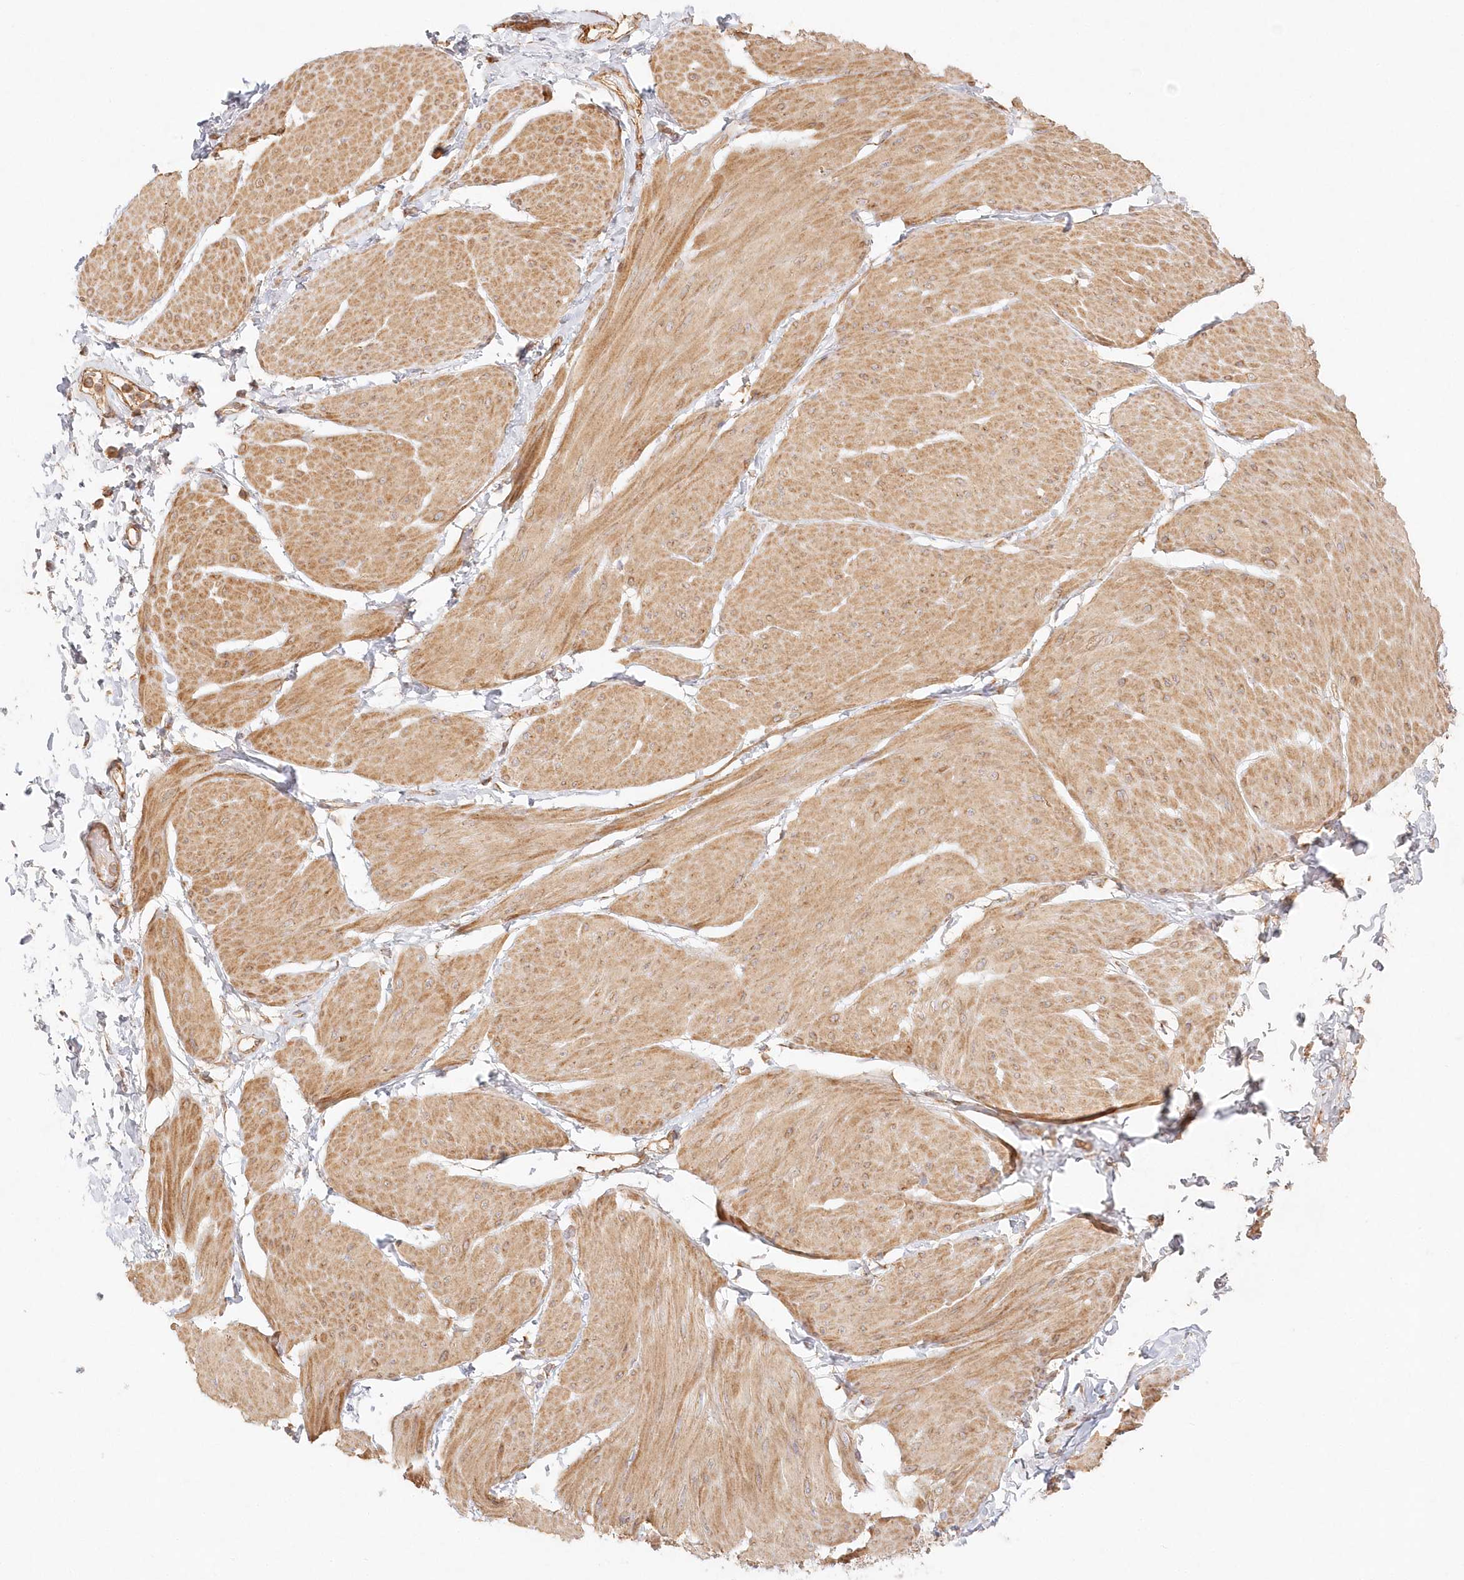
{"staining": {"intensity": "moderate", "quantity": ">75%", "location": "cytoplasmic/membranous"}, "tissue": "smooth muscle", "cell_type": "Smooth muscle cells", "image_type": "normal", "snomed": [{"axis": "morphology", "description": "Urothelial carcinoma, High grade"}, {"axis": "topography", "description": "Urinary bladder"}], "caption": "A brown stain highlights moderate cytoplasmic/membranous staining of a protein in smooth muscle cells of benign smooth muscle. (brown staining indicates protein expression, while blue staining denotes nuclei).", "gene": "KIAA0232", "patient": {"sex": "male", "age": 46}}